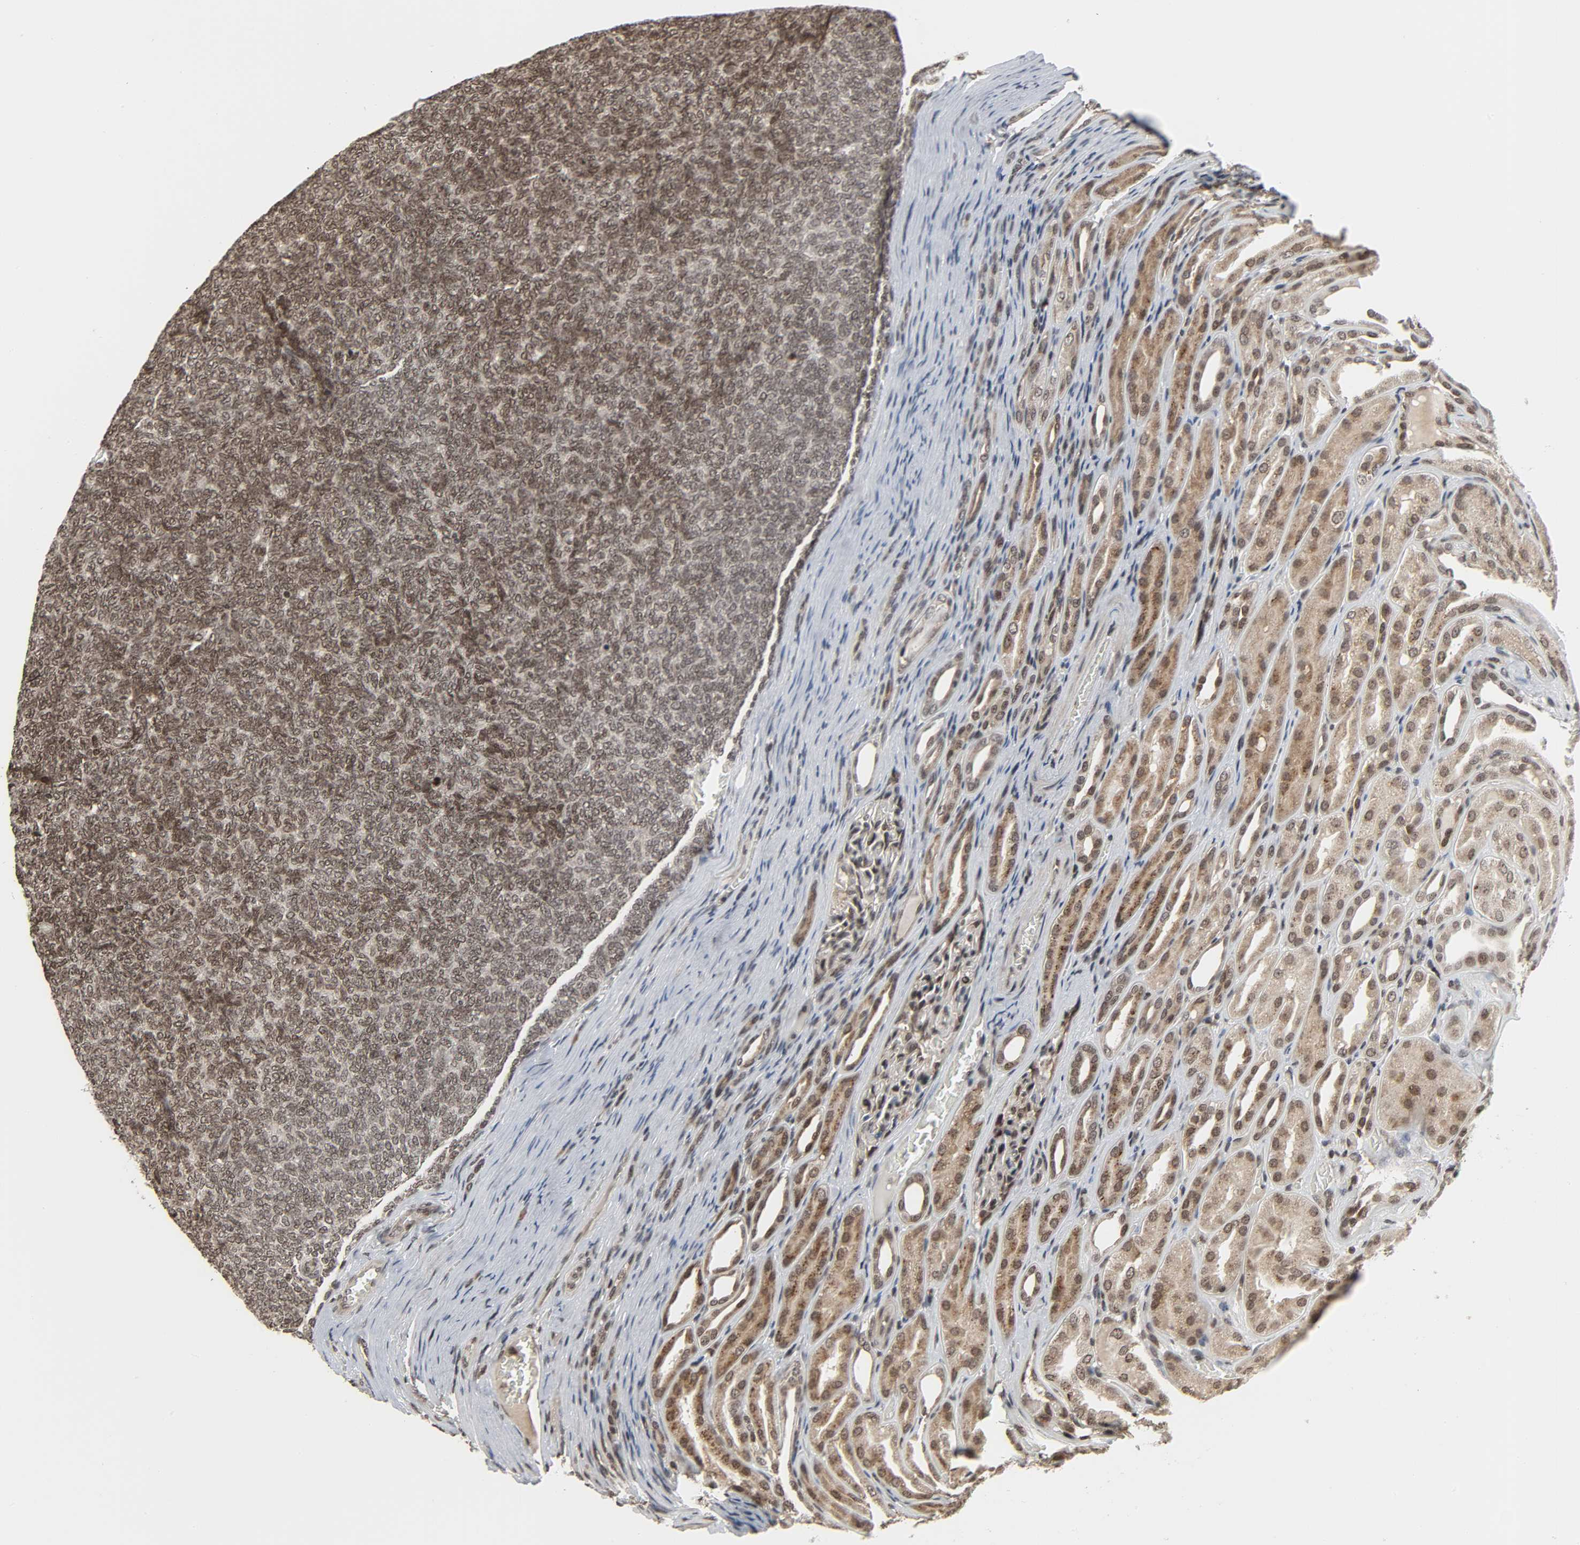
{"staining": {"intensity": "moderate", "quantity": ">75%", "location": "nuclear"}, "tissue": "renal cancer", "cell_type": "Tumor cells", "image_type": "cancer", "snomed": [{"axis": "morphology", "description": "Neoplasm, malignant, NOS"}, {"axis": "topography", "description": "Kidney"}], "caption": "A micrograph showing moderate nuclear staining in approximately >75% of tumor cells in neoplasm (malignant) (renal), as visualized by brown immunohistochemical staining.", "gene": "XRCC1", "patient": {"sex": "male", "age": 28}}